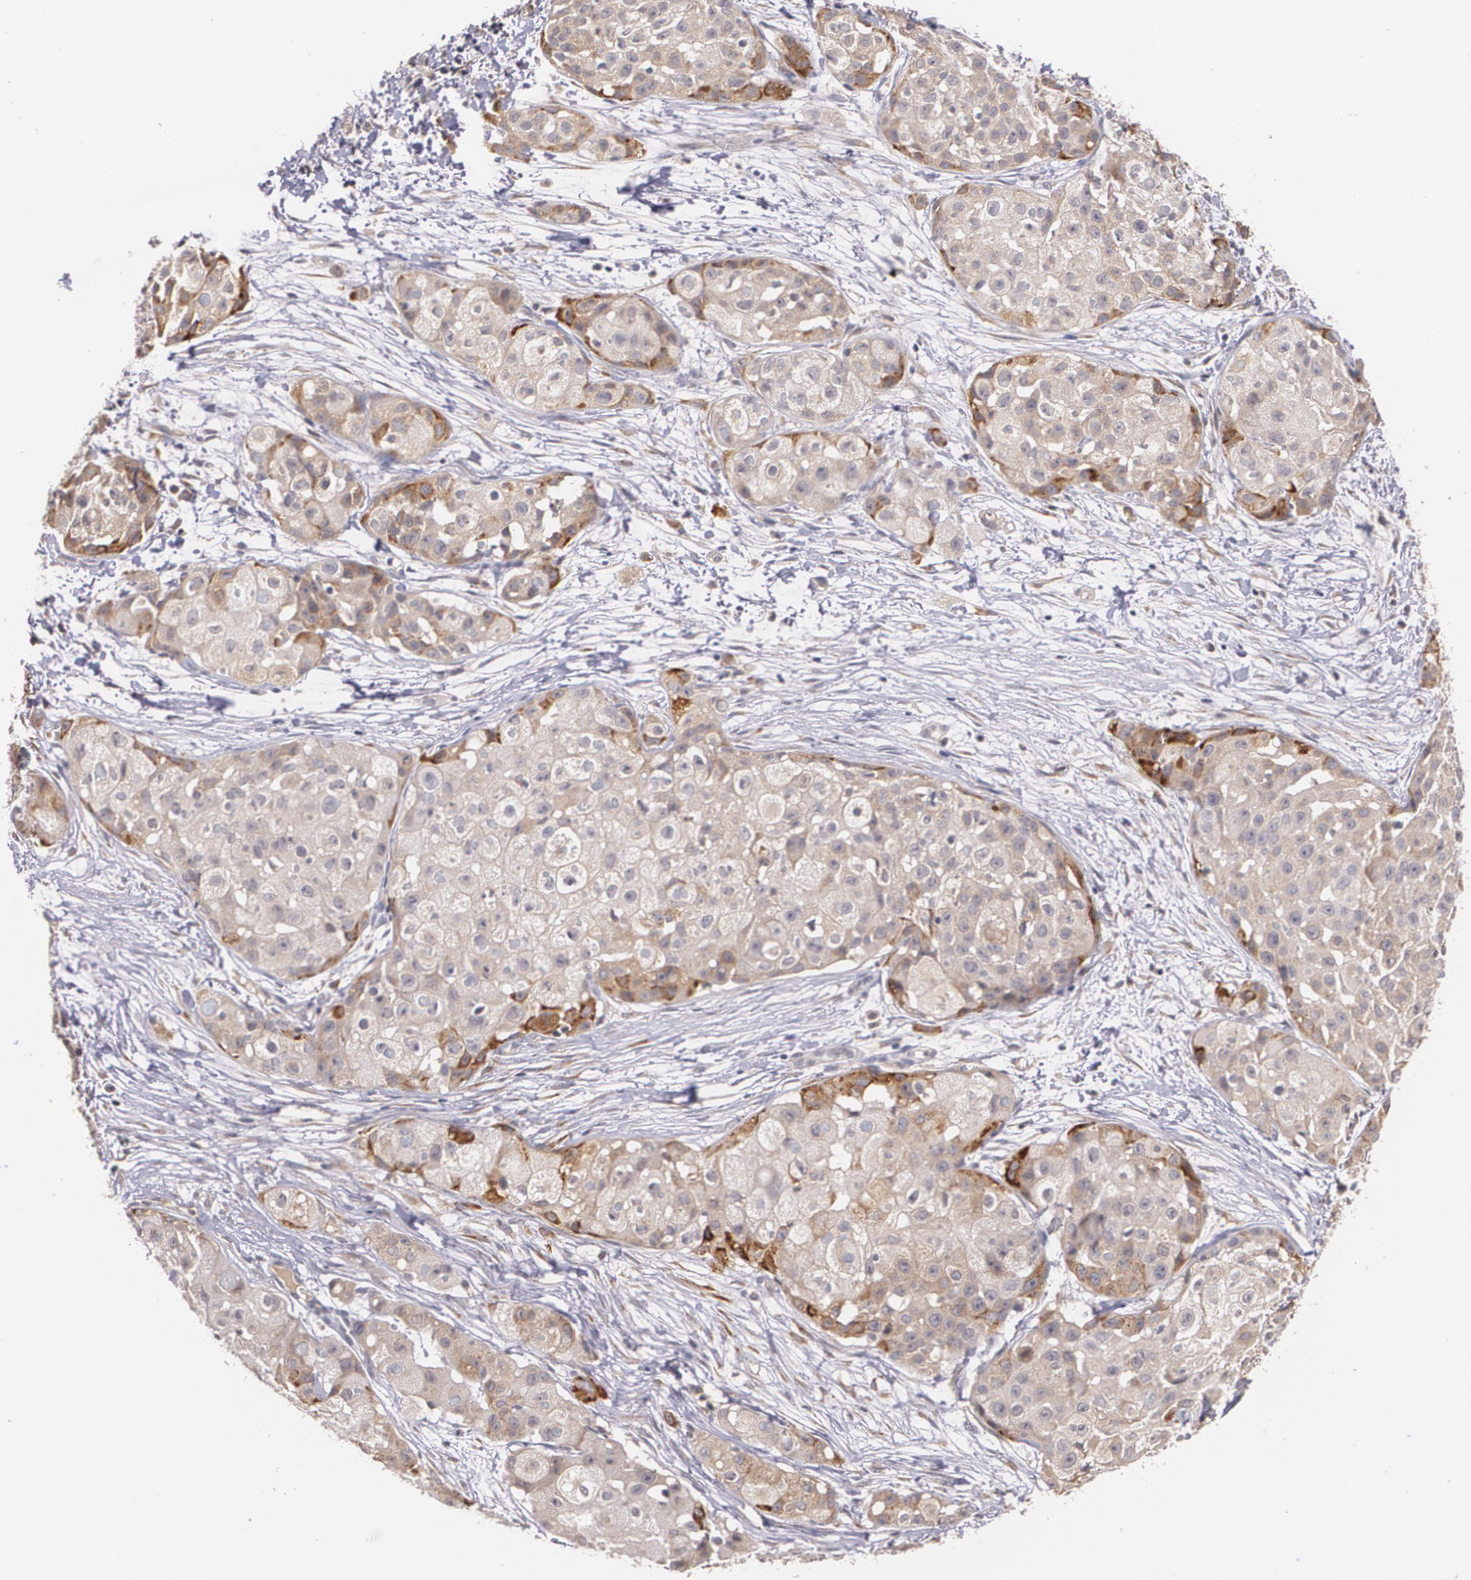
{"staining": {"intensity": "weak", "quantity": "25%-75%", "location": "cytoplasmic/membranous"}, "tissue": "skin cancer", "cell_type": "Tumor cells", "image_type": "cancer", "snomed": [{"axis": "morphology", "description": "Squamous cell carcinoma, NOS"}, {"axis": "topography", "description": "Skin"}], "caption": "Brown immunohistochemical staining in human squamous cell carcinoma (skin) displays weak cytoplasmic/membranous positivity in approximately 25%-75% of tumor cells. The protein is stained brown, and the nuclei are stained in blue (DAB (3,3'-diaminobenzidine) IHC with brightfield microscopy, high magnification).", "gene": "IFNGR2", "patient": {"sex": "female", "age": 57}}